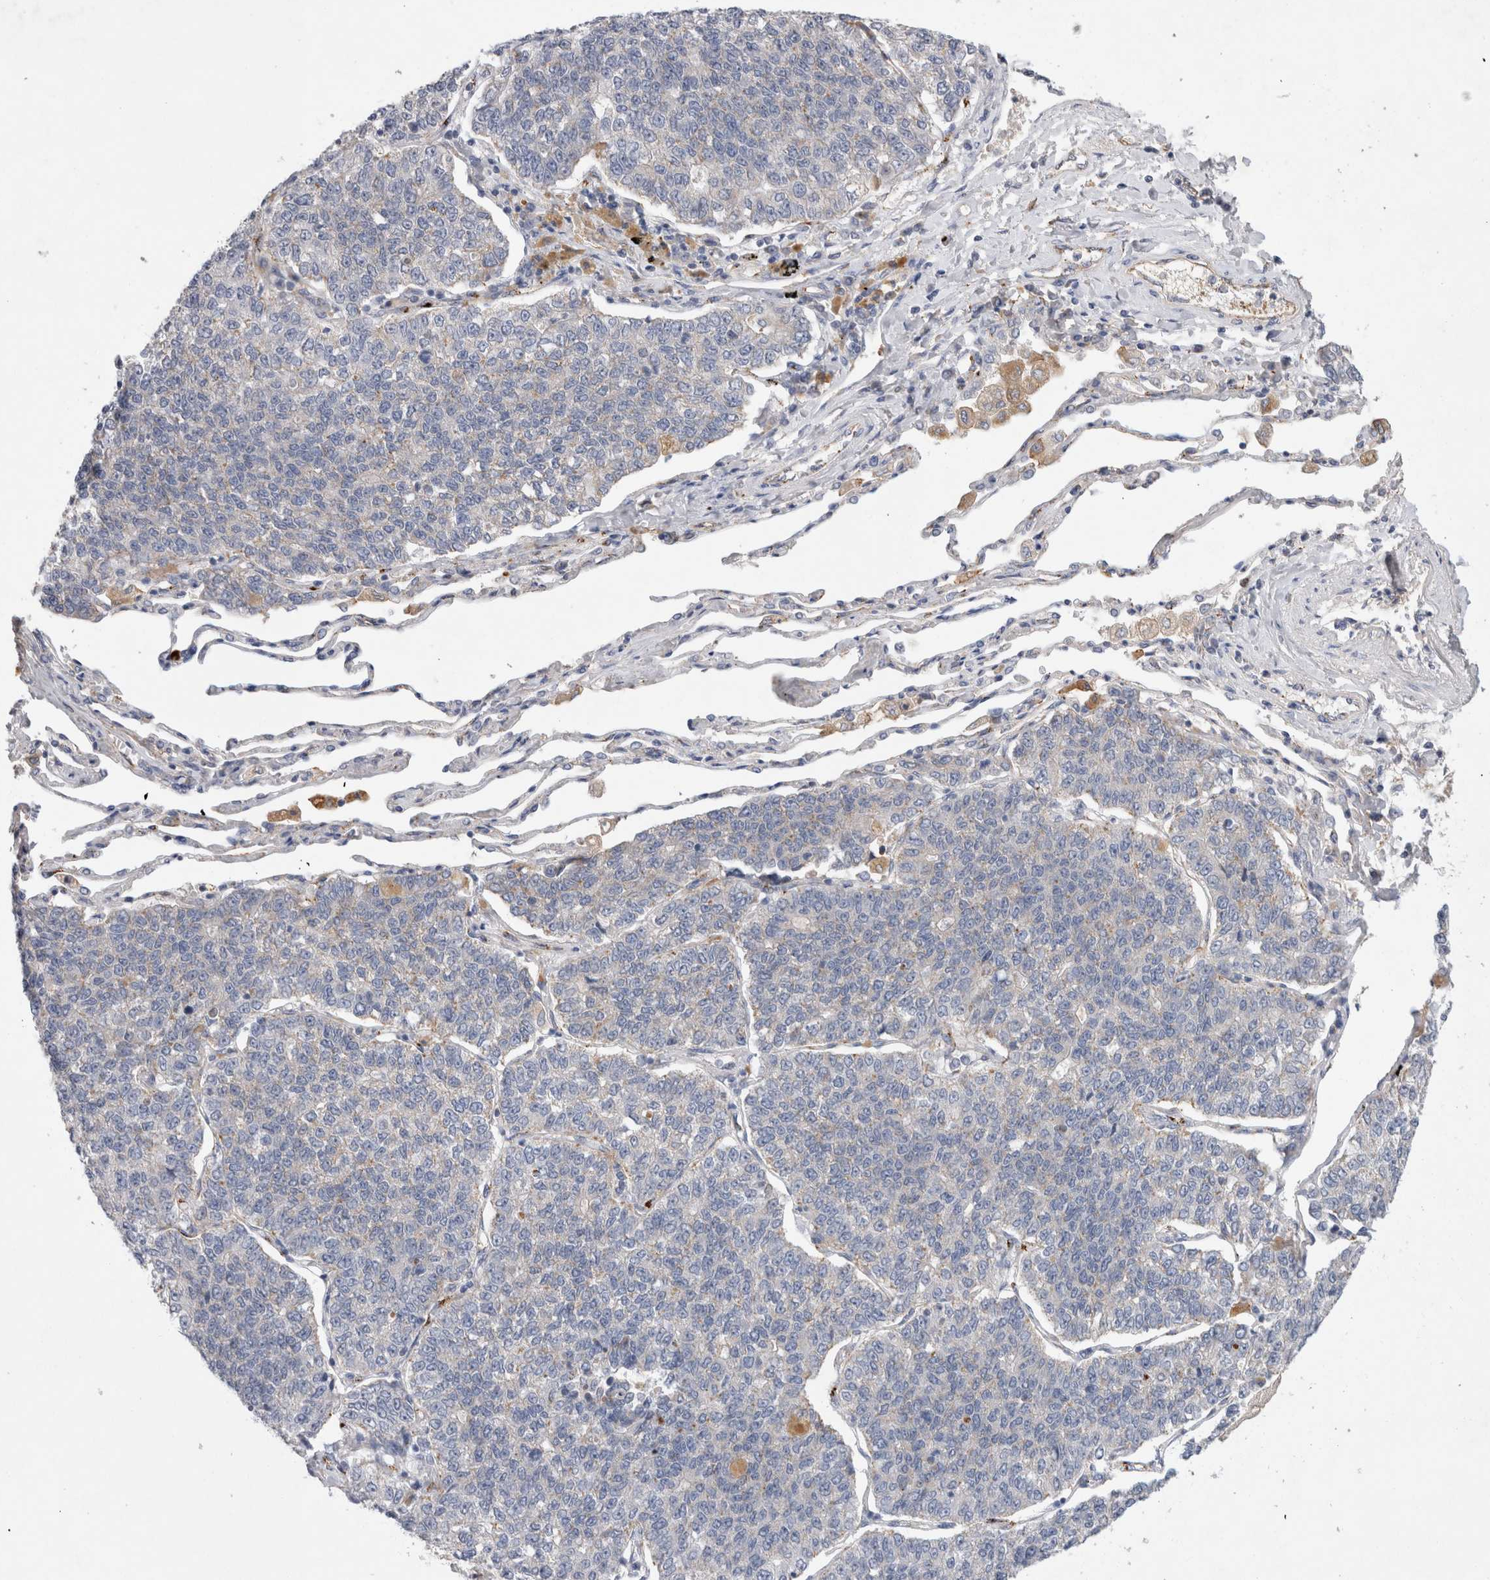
{"staining": {"intensity": "negative", "quantity": "none", "location": "none"}, "tissue": "lung cancer", "cell_type": "Tumor cells", "image_type": "cancer", "snomed": [{"axis": "morphology", "description": "Adenocarcinoma, NOS"}, {"axis": "topography", "description": "Lung"}], "caption": "Tumor cells show no significant protein expression in lung cancer. (Stains: DAB (3,3'-diaminobenzidine) immunohistochemistry with hematoxylin counter stain, Microscopy: brightfield microscopy at high magnification).", "gene": "IARS2", "patient": {"sex": "male", "age": 49}}